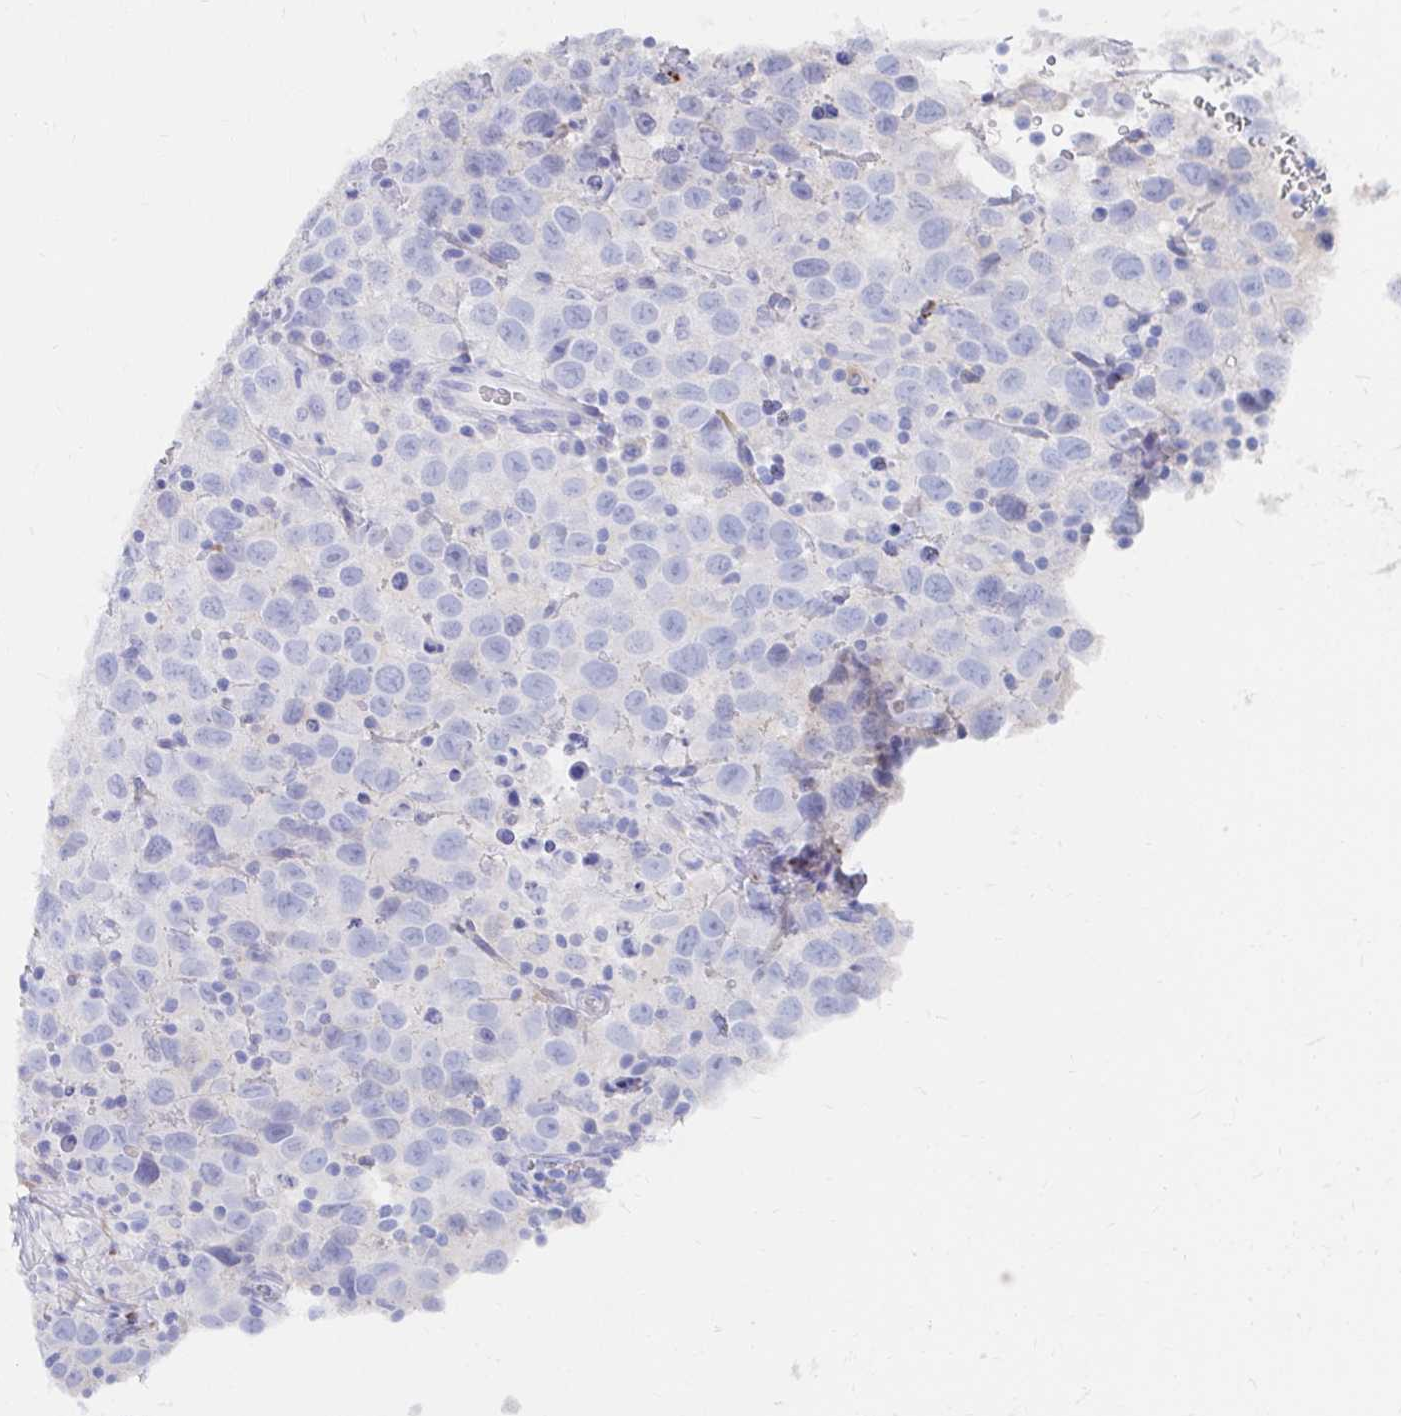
{"staining": {"intensity": "negative", "quantity": "none", "location": "none"}, "tissue": "testis cancer", "cell_type": "Tumor cells", "image_type": "cancer", "snomed": [{"axis": "morphology", "description": "Seminoma, NOS"}, {"axis": "topography", "description": "Testis"}], "caption": "A histopathology image of human seminoma (testis) is negative for staining in tumor cells.", "gene": "LAMC3", "patient": {"sex": "male", "age": 41}}